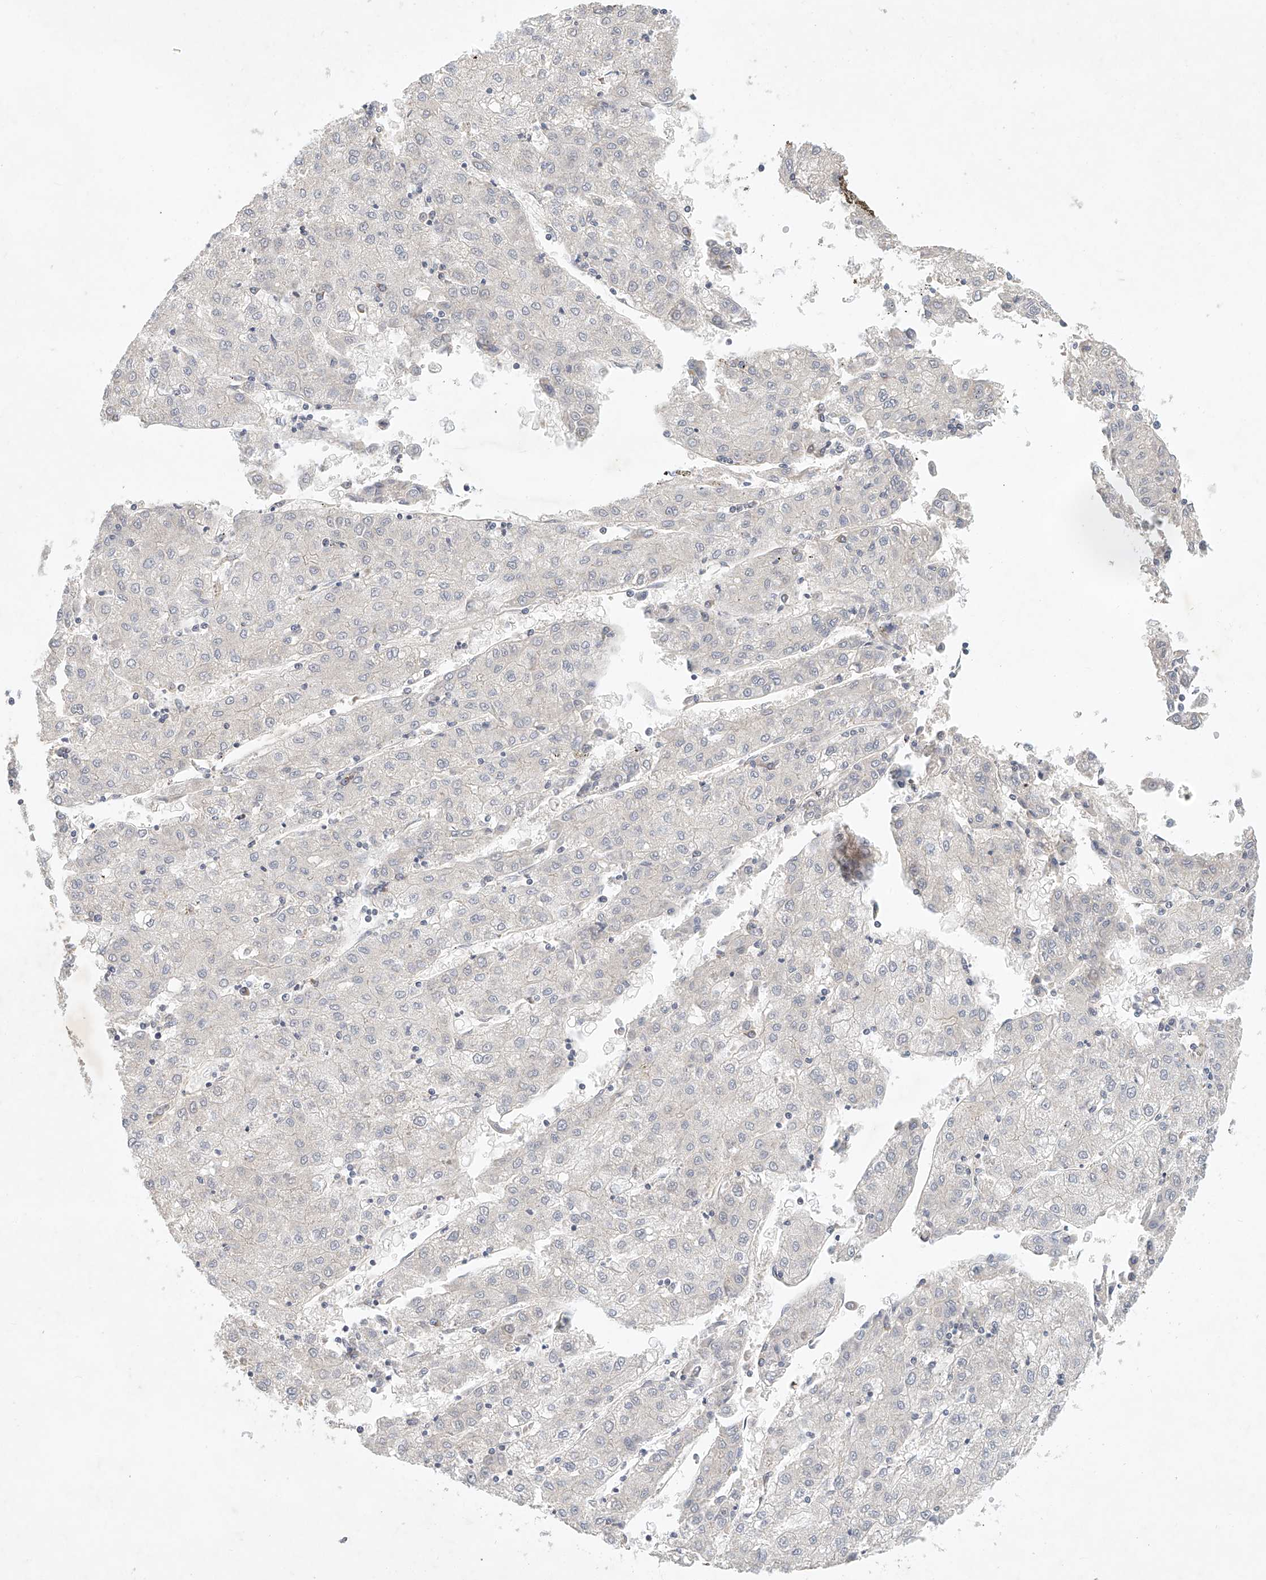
{"staining": {"intensity": "negative", "quantity": "none", "location": "none"}, "tissue": "liver cancer", "cell_type": "Tumor cells", "image_type": "cancer", "snomed": [{"axis": "morphology", "description": "Carcinoma, Hepatocellular, NOS"}, {"axis": "topography", "description": "Liver"}], "caption": "Micrograph shows no significant protein expression in tumor cells of liver hepatocellular carcinoma.", "gene": "CARMIL1", "patient": {"sex": "male", "age": 72}}